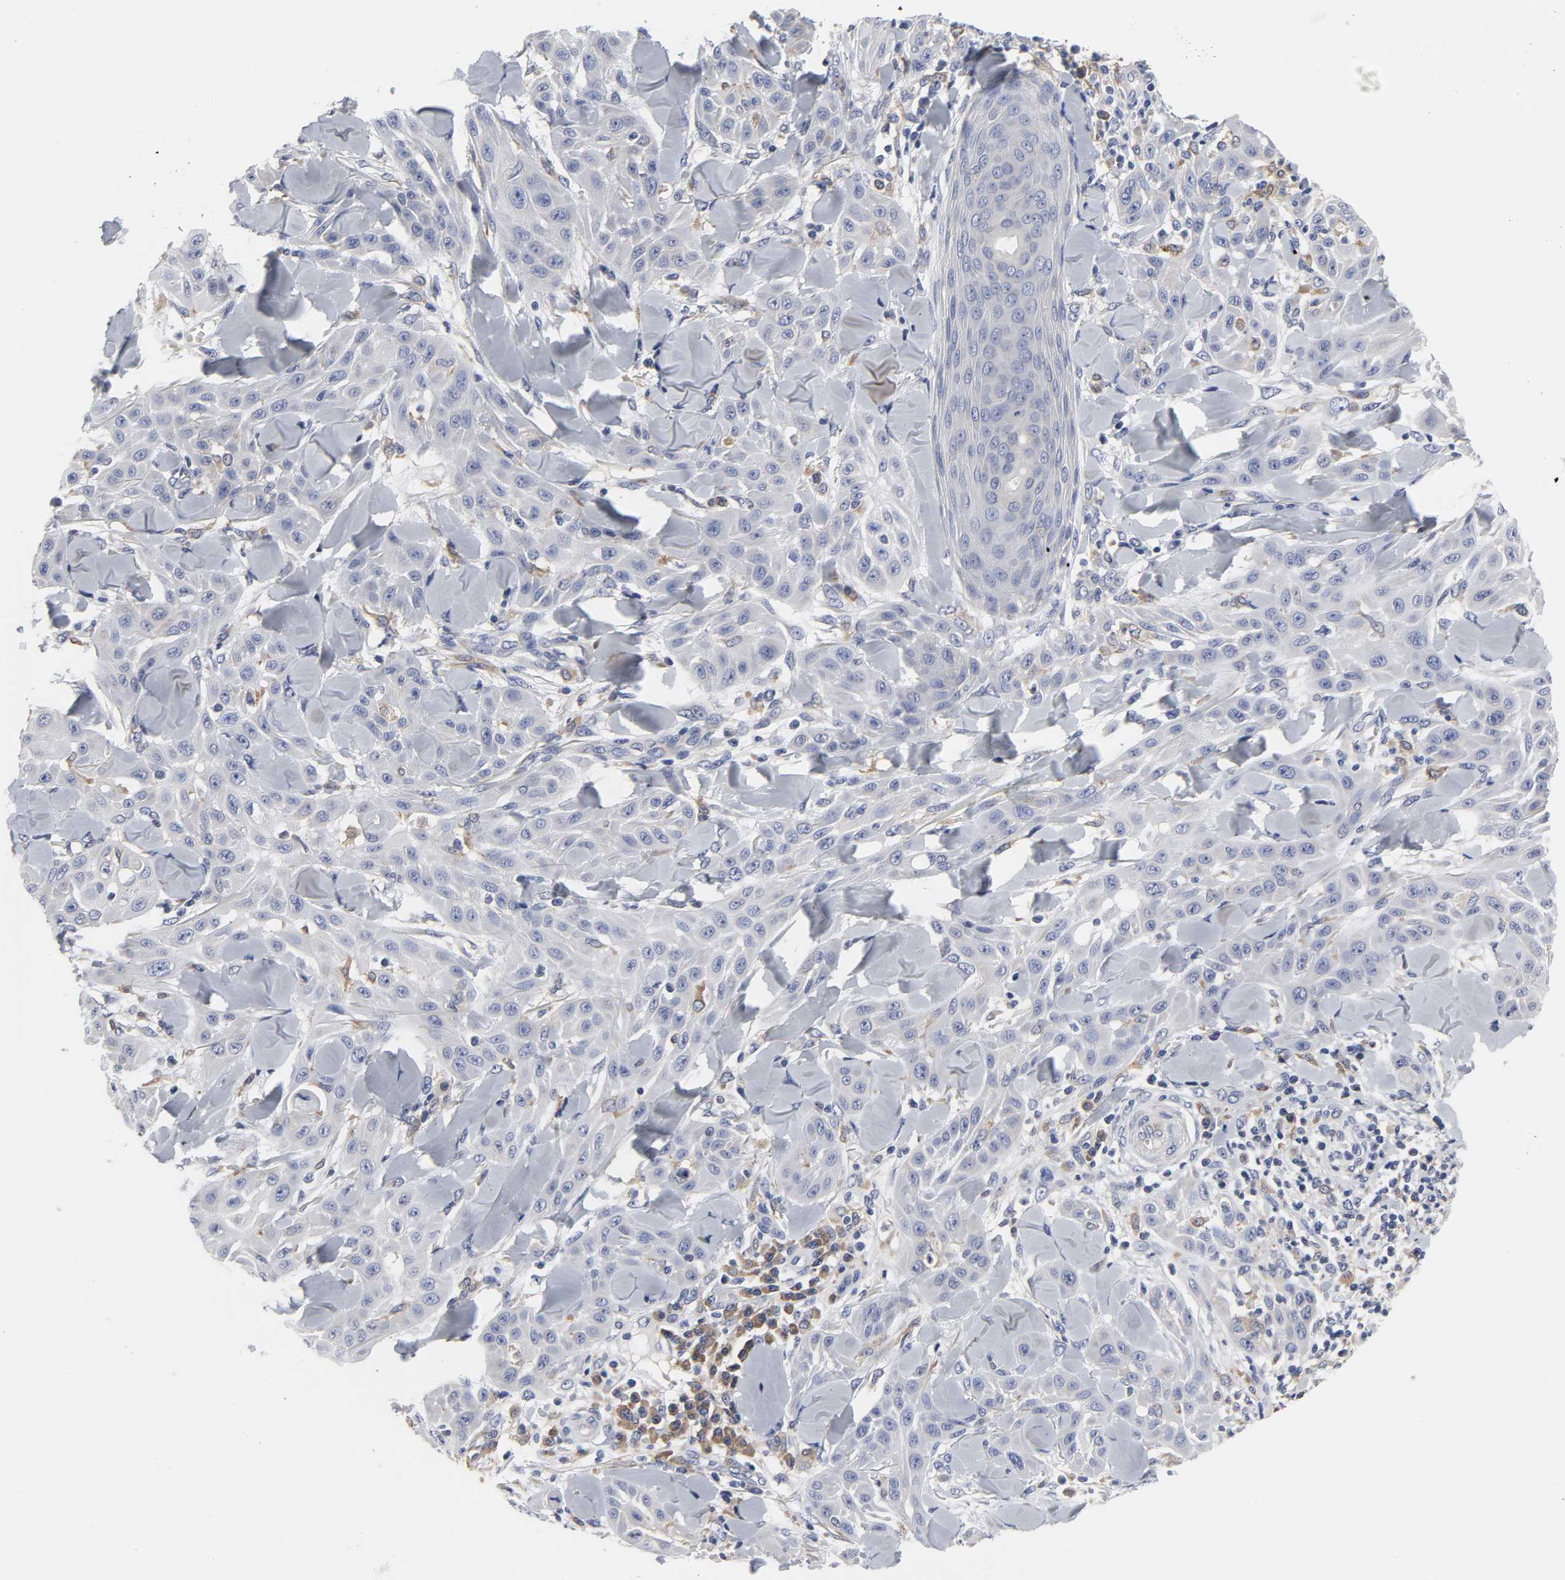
{"staining": {"intensity": "negative", "quantity": "none", "location": "none"}, "tissue": "skin cancer", "cell_type": "Tumor cells", "image_type": "cancer", "snomed": [{"axis": "morphology", "description": "Squamous cell carcinoma, NOS"}, {"axis": "topography", "description": "Skin"}], "caption": "Immunohistochemical staining of human skin cancer displays no significant staining in tumor cells. (Immunohistochemistry (ihc), brightfield microscopy, high magnification).", "gene": "HCK", "patient": {"sex": "male", "age": 24}}